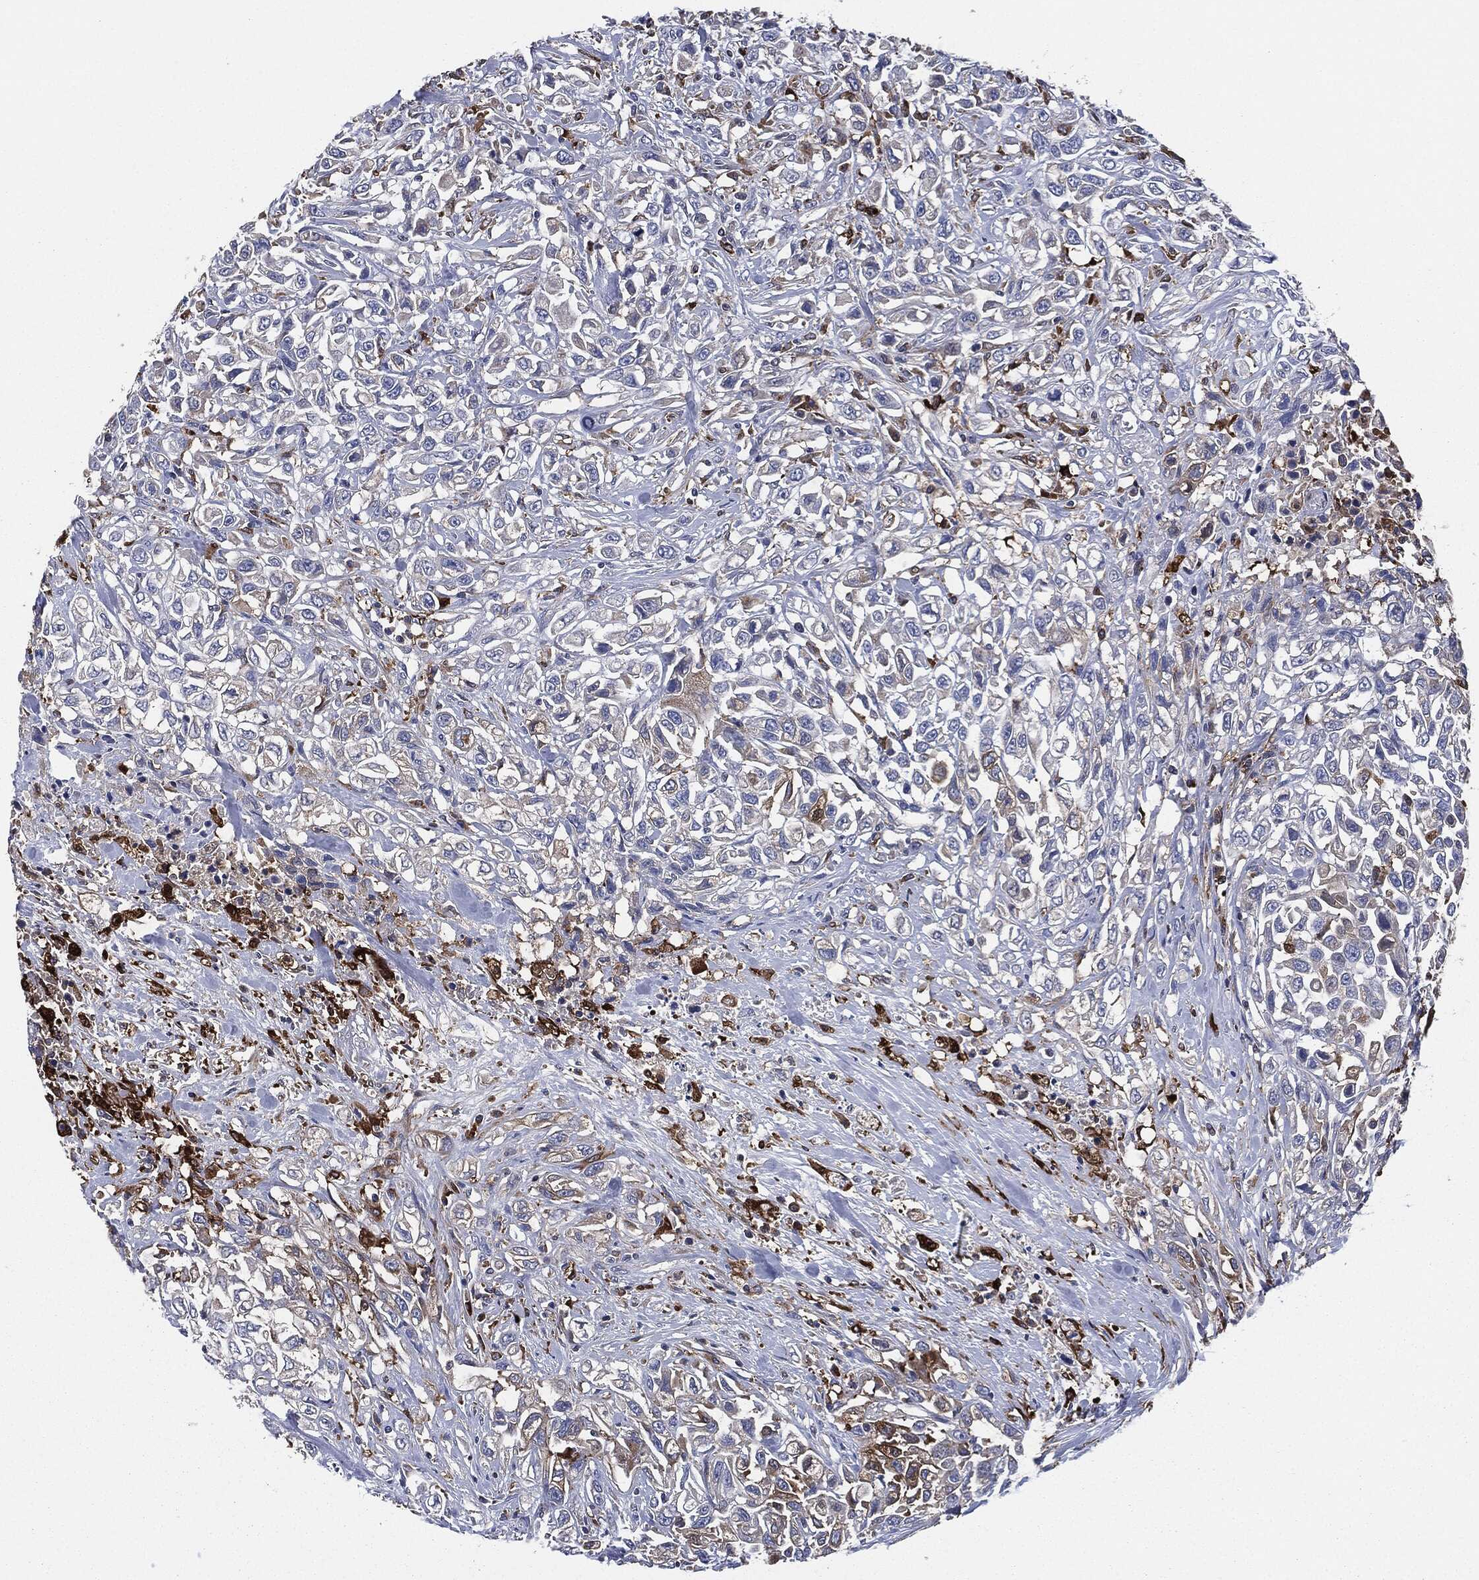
{"staining": {"intensity": "negative", "quantity": "none", "location": "none"}, "tissue": "urothelial cancer", "cell_type": "Tumor cells", "image_type": "cancer", "snomed": [{"axis": "morphology", "description": "Urothelial carcinoma, High grade"}, {"axis": "topography", "description": "Urinary bladder"}], "caption": "DAB immunohistochemical staining of human urothelial carcinoma (high-grade) shows no significant staining in tumor cells.", "gene": "TMEM11", "patient": {"sex": "female", "age": 56}}